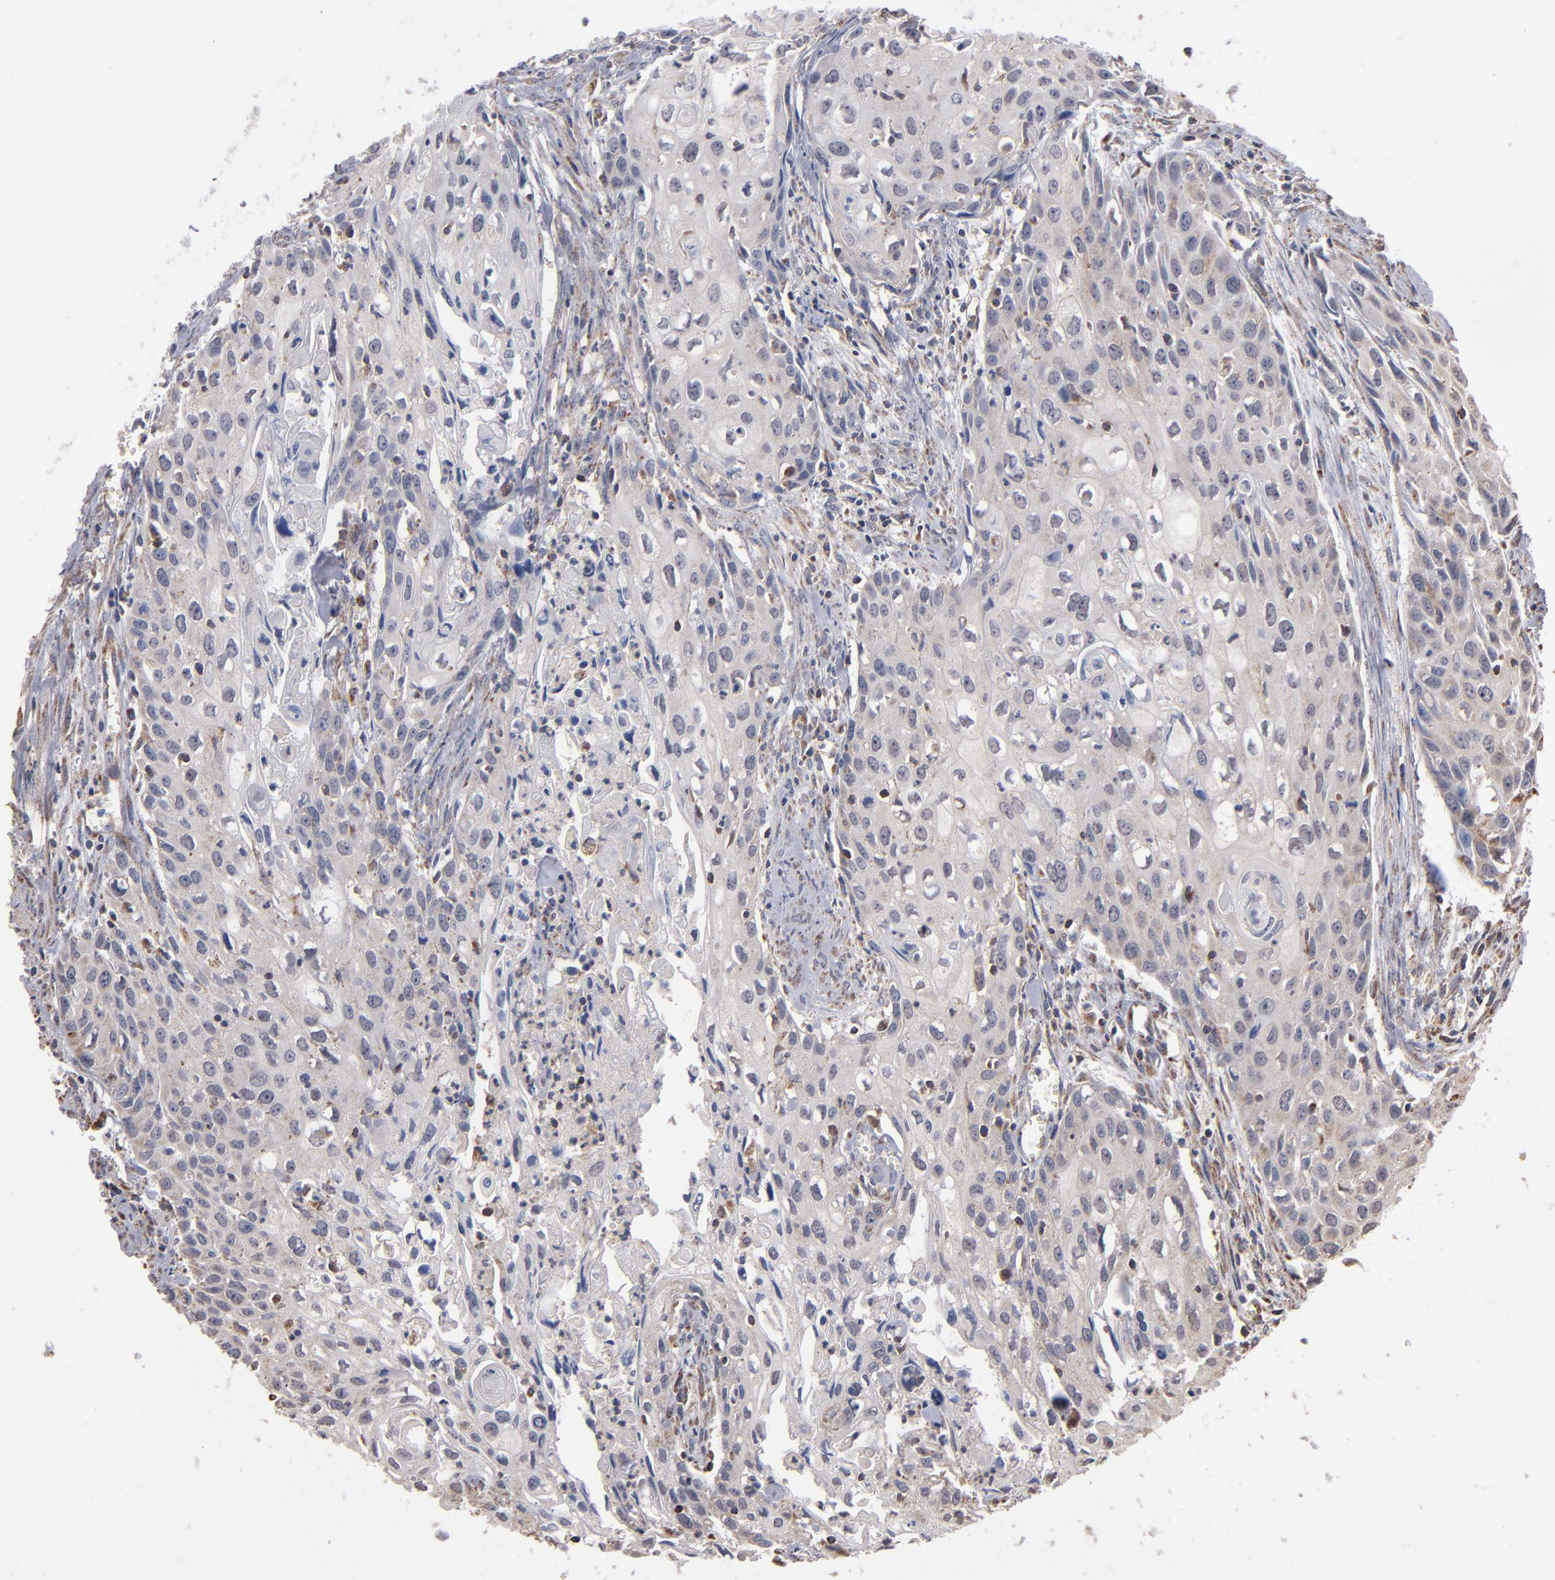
{"staining": {"intensity": "weak", "quantity": "25%-75%", "location": "cytoplasmic/membranous"}, "tissue": "urothelial cancer", "cell_type": "Tumor cells", "image_type": "cancer", "snomed": [{"axis": "morphology", "description": "Urothelial carcinoma, High grade"}, {"axis": "topography", "description": "Urinary bladder"}], "caption": "High-grade urothelial carcinoma was stained to show a protein in brown. There is low levels of weak cytoplasmic/membranous positivity in approximately 25%-75% of tumor cells.", "gene": "MIPOL1", "patient": {"sex": "male", "age": 54}}